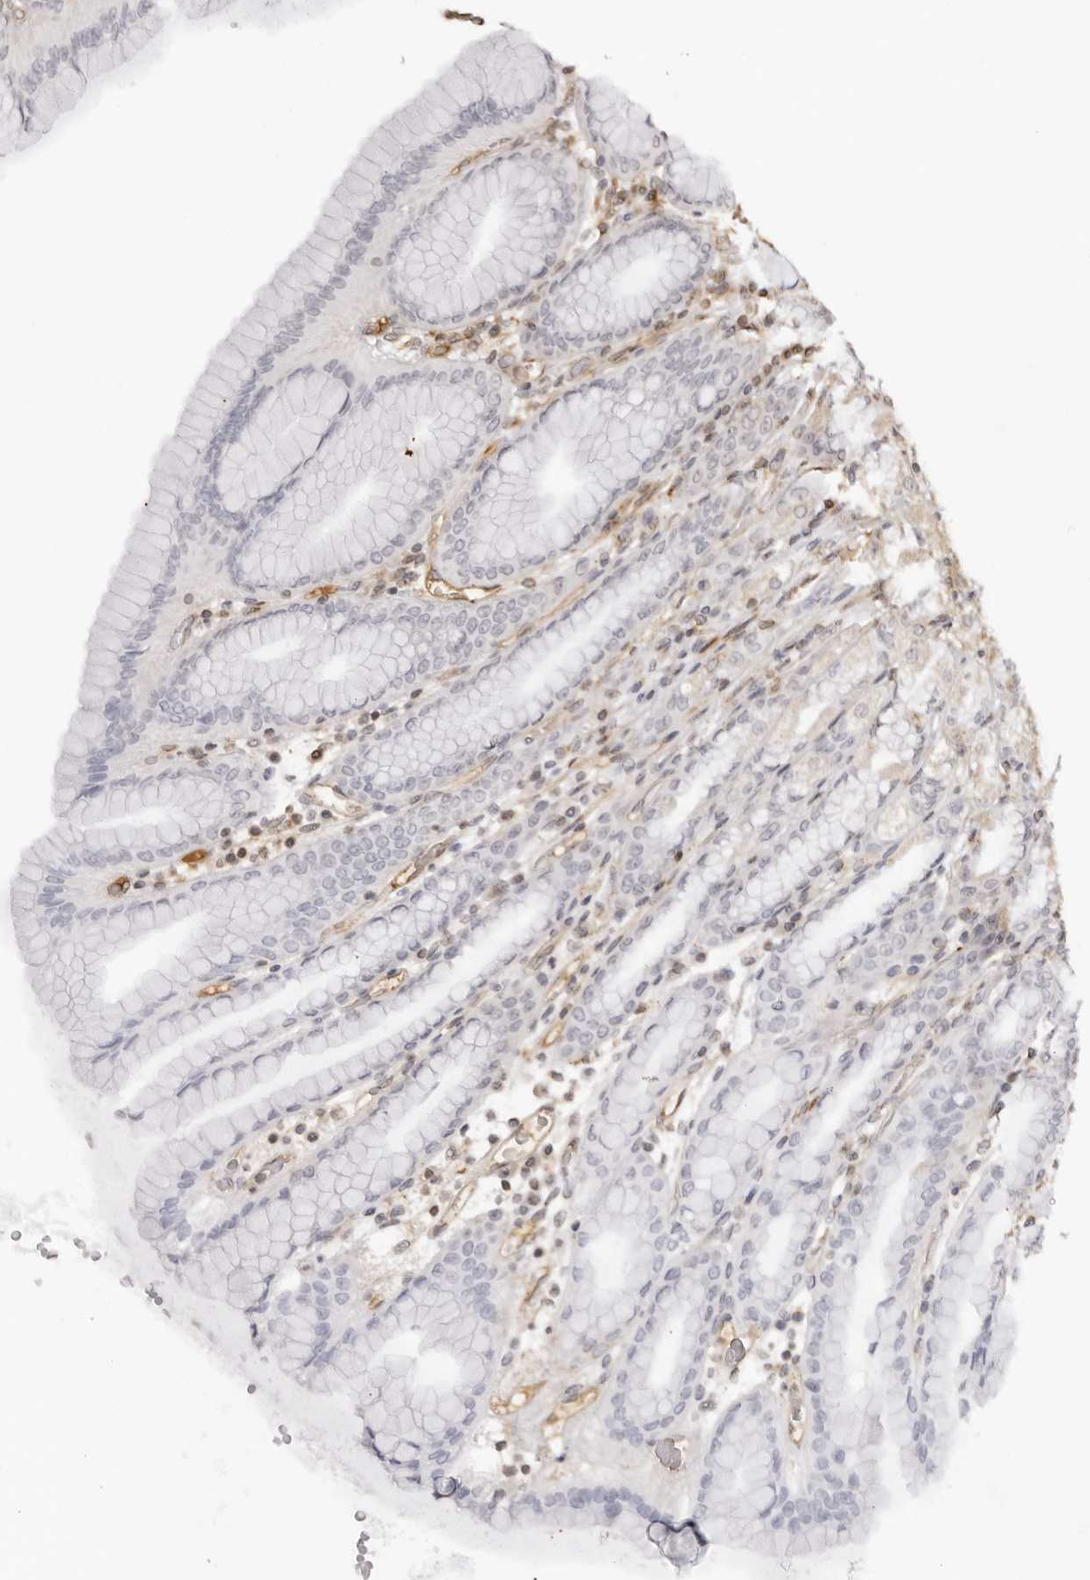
{"staining": {"intensity": "weak", "quantity": "<25%", "location": "cytoplasmic/membranous"}, "tissue": "stomach", "cell_type": "Glandular cells", "image_type": "normal", "snomed": [{"axis": "morphology", "description": "Normal tissue, NOS"}, {"axis": "topography", "description": "Stomach, upper"}], "caption": "Protein analysis of benign stomach exhibits no significant expression in glandular cells. The staining is performed using DAB brown chromogen with nuclei counter-stained in using hematoxylin.", "gene": "DYNLT5", "patient": {"sex": "male", "age": 68}}